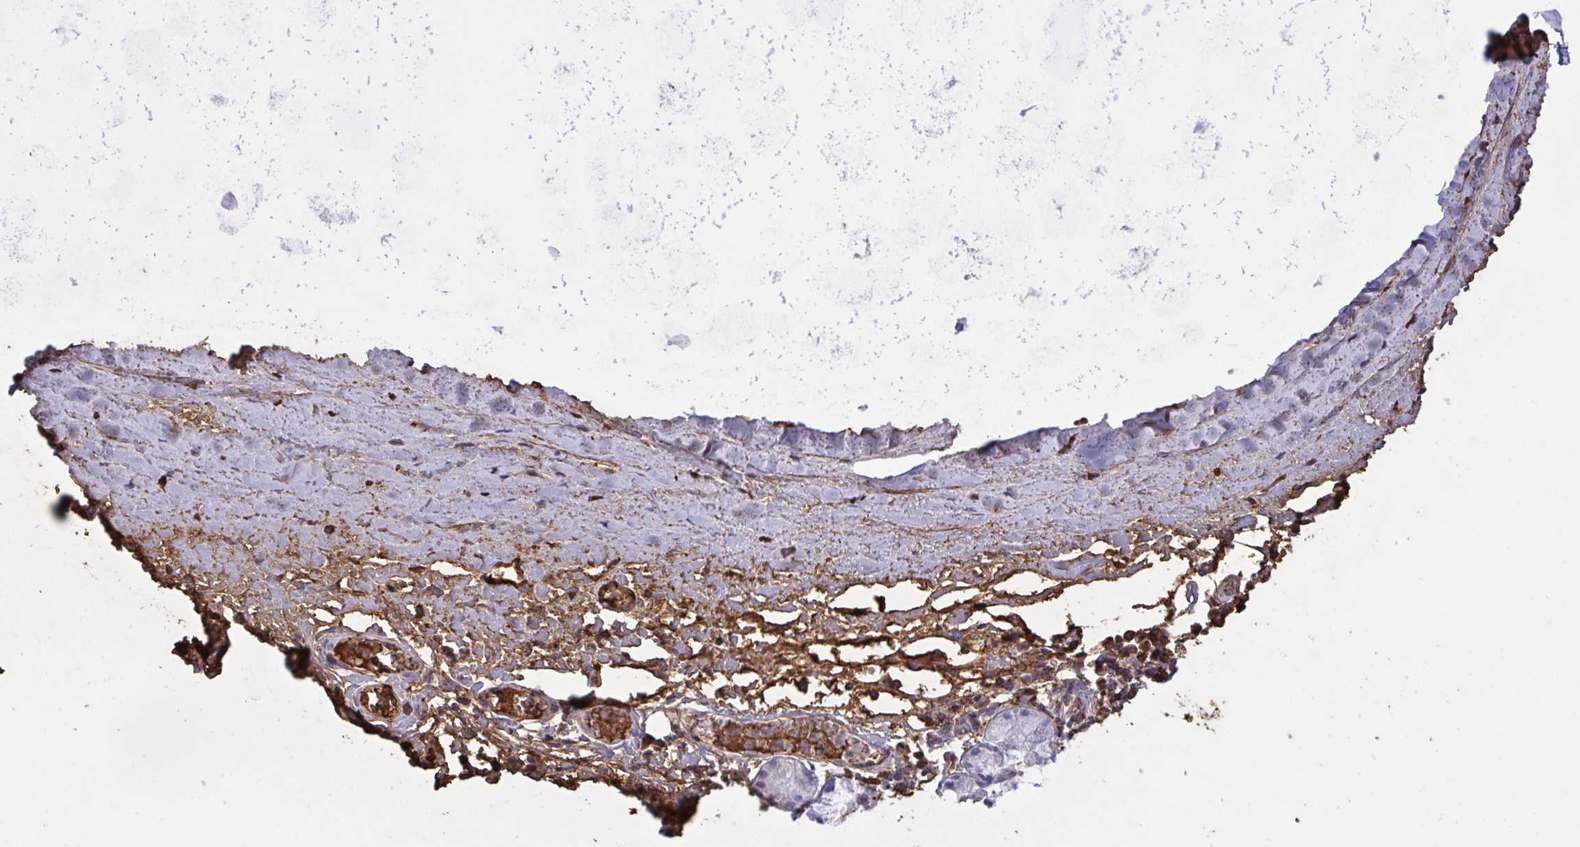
{"staining": {"intensity": "weak", "quantity": ">75%", "location": "cytoplasmic/membranous"}, "tissue": "soft tissue", "cell_type": "Fibroblasts", "image_type": "normal", "snomed": [{"axis": "morphology", "description": "Normal tissue, NOS"}, {"axis": "morphology", "description": "Degeneration, NOS"}, {"axis": "topography", "description": "Cartilage tissue"}, {"axis": "topography", "description": "Lung"}], "caption": "Brown immunohistochemical staining in benign human soft tissue shows weak cytoplasmic/membranous positivity in about >75% of fibroblasts.", "gene": "IL1R1", "patient": {"sex": "female", "age": 61}}